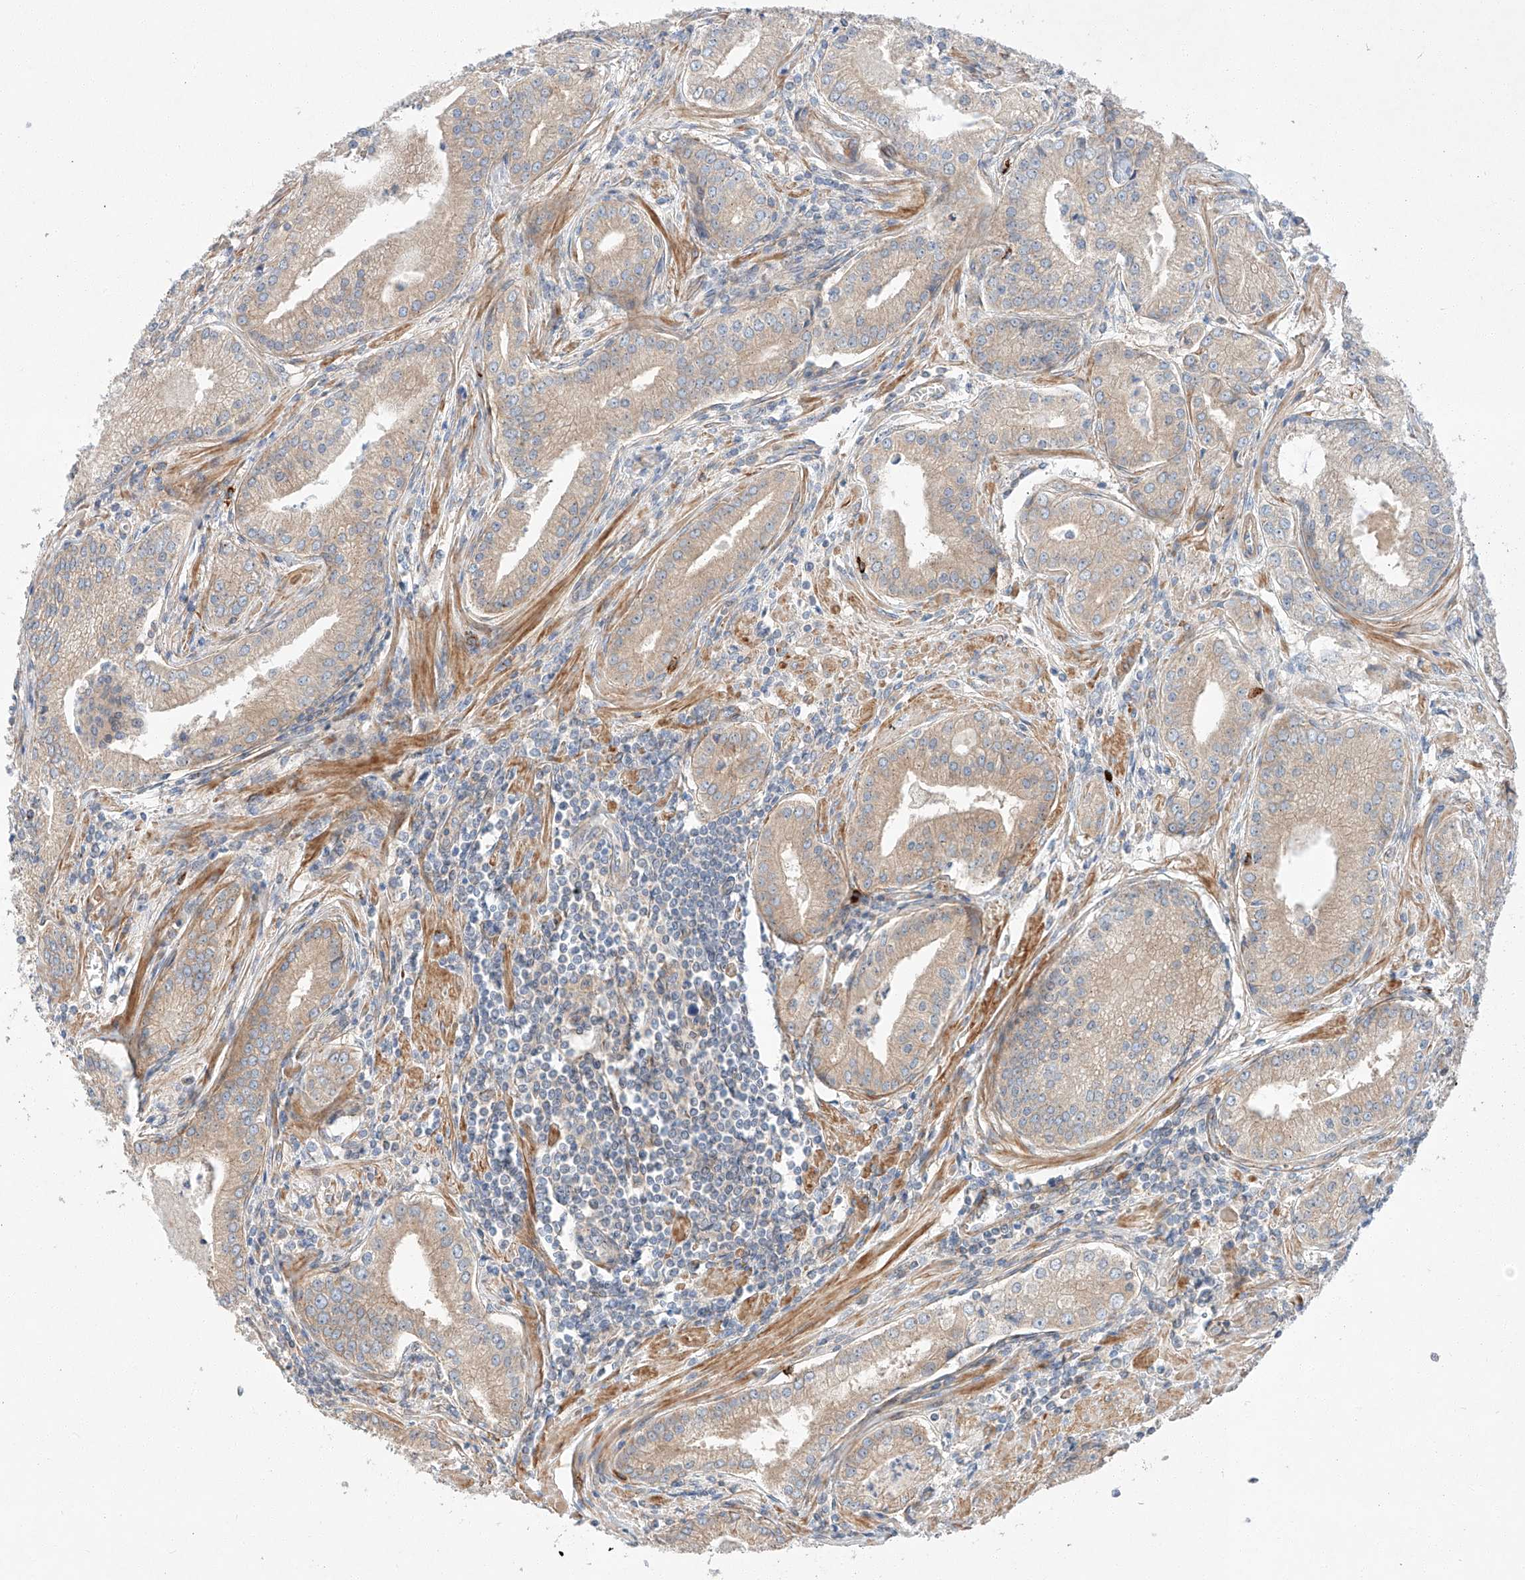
{"staining": {"intensity": "weak", "quantity": "25%-75%", "location": "cytoplasmic/membranous"}, "tissue": "prostate cancer", "cell_type": "Tumor cells", "image_type": "cancer", "snomed": [{"axis": "morphology", "description": "Adenocarcinoma, Low grade"}, {"axis": "topography", "description": "Prostate"}], "caption": "Protein analysis of prostate cancer tissue displays weak cytoplasmic/membranous staining in approximately 25%-75% of tumor cells. The staining is performed using DAB brown chromogen to label protein expression. The nuclei are counter-stained blue using hematoxylin.", "gene": "MINDY4", "patient": {"sex": "male", "age": 54}}